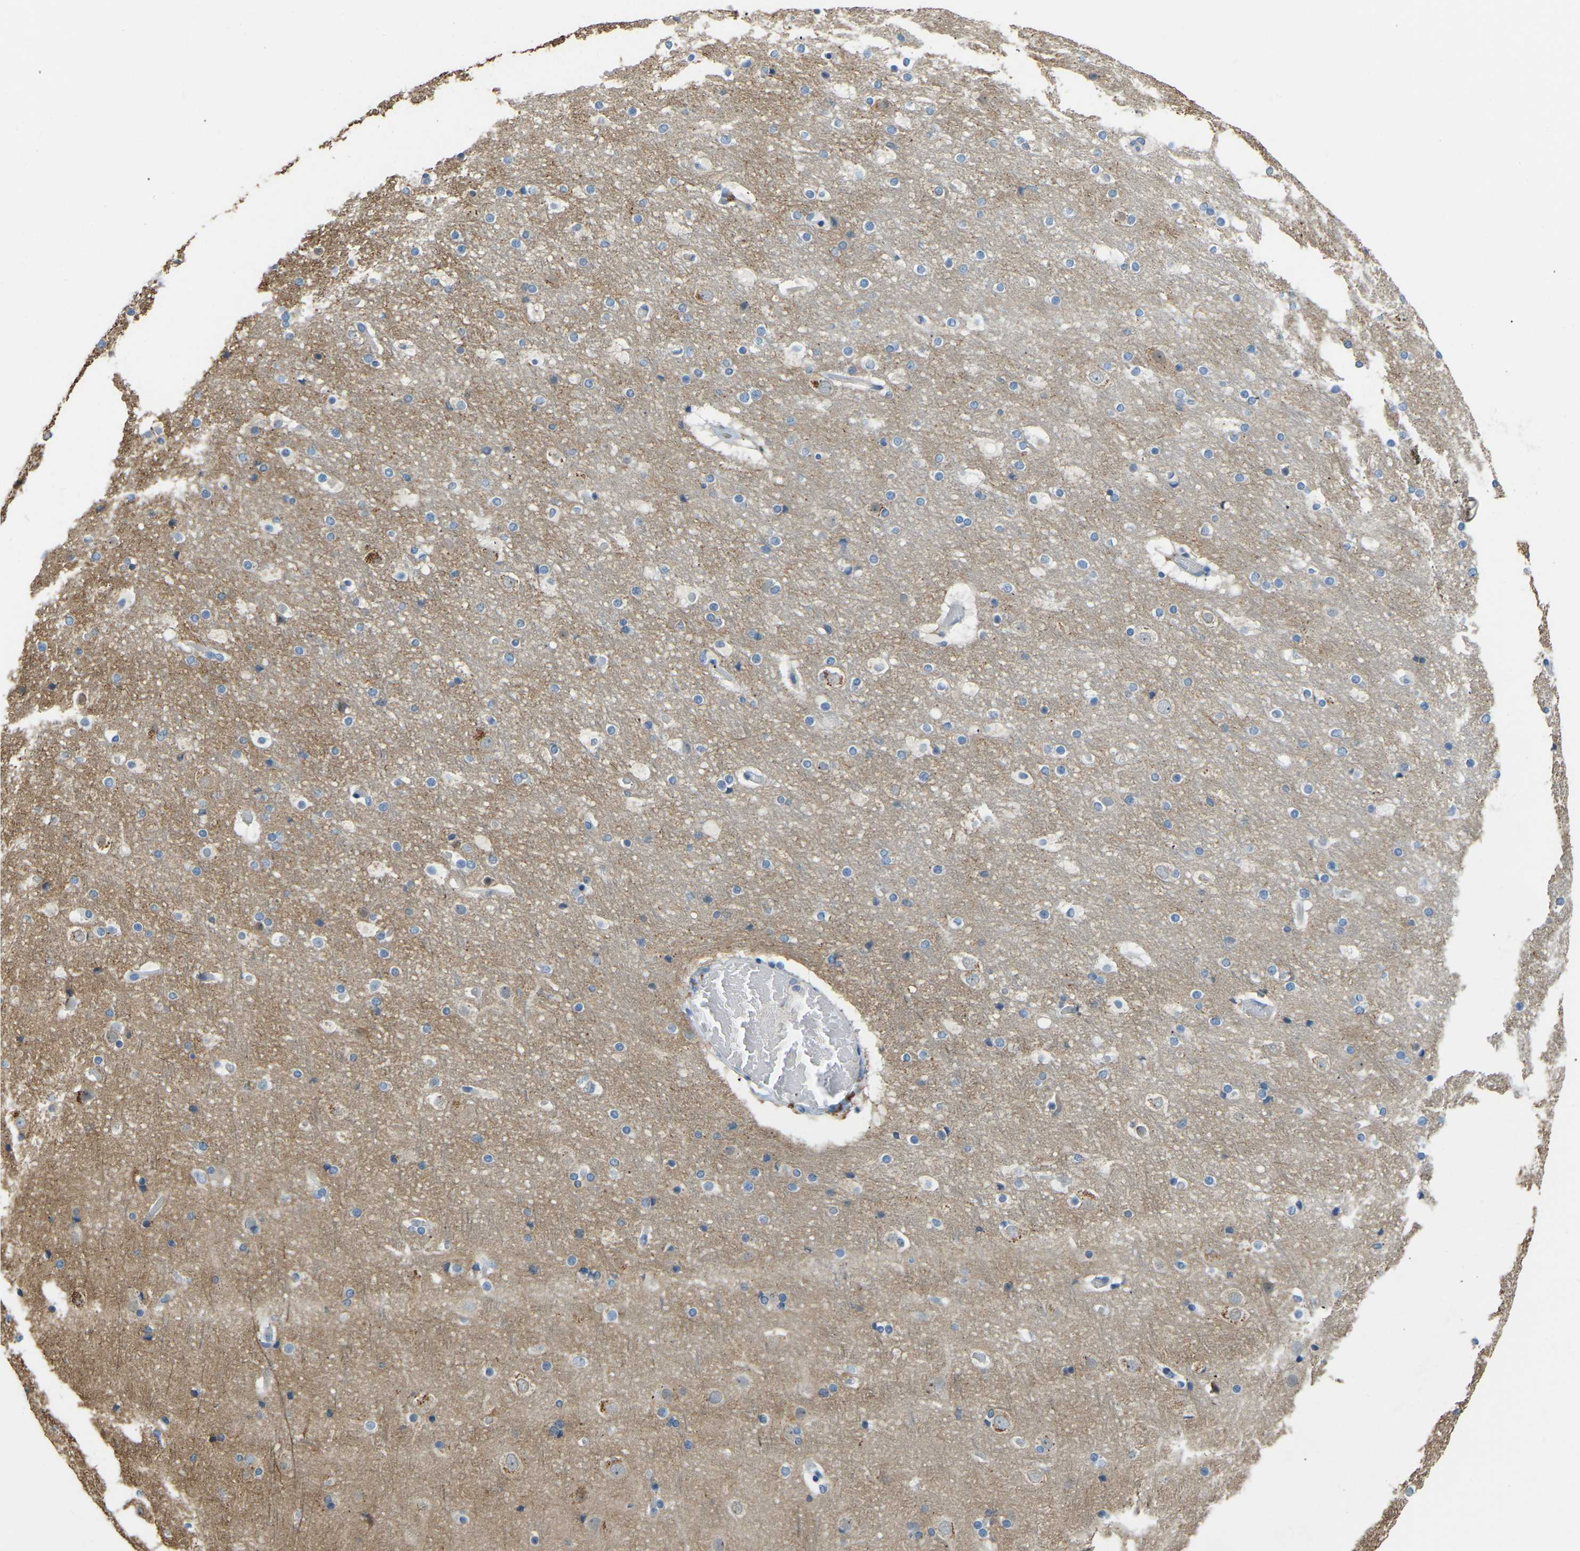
{"staining": {"intensity": "negative", "quantity": "none", "location": "none"}, "tissue": "cerebral cortex", "cell_type": "Endothelial cells", "image_type": "normal", "snomed": [{"axis": "morphology", "description": "Normal tissue, NOS"}, {"axis": "topography", "description": "Cerebral cortex"}], "caption": "Protein analysis of unremarkable cerebral cortex displays no significant positivity in endothelial cells.", "gene": "NME8", "patient": {"sex": "male", "age": 57}}